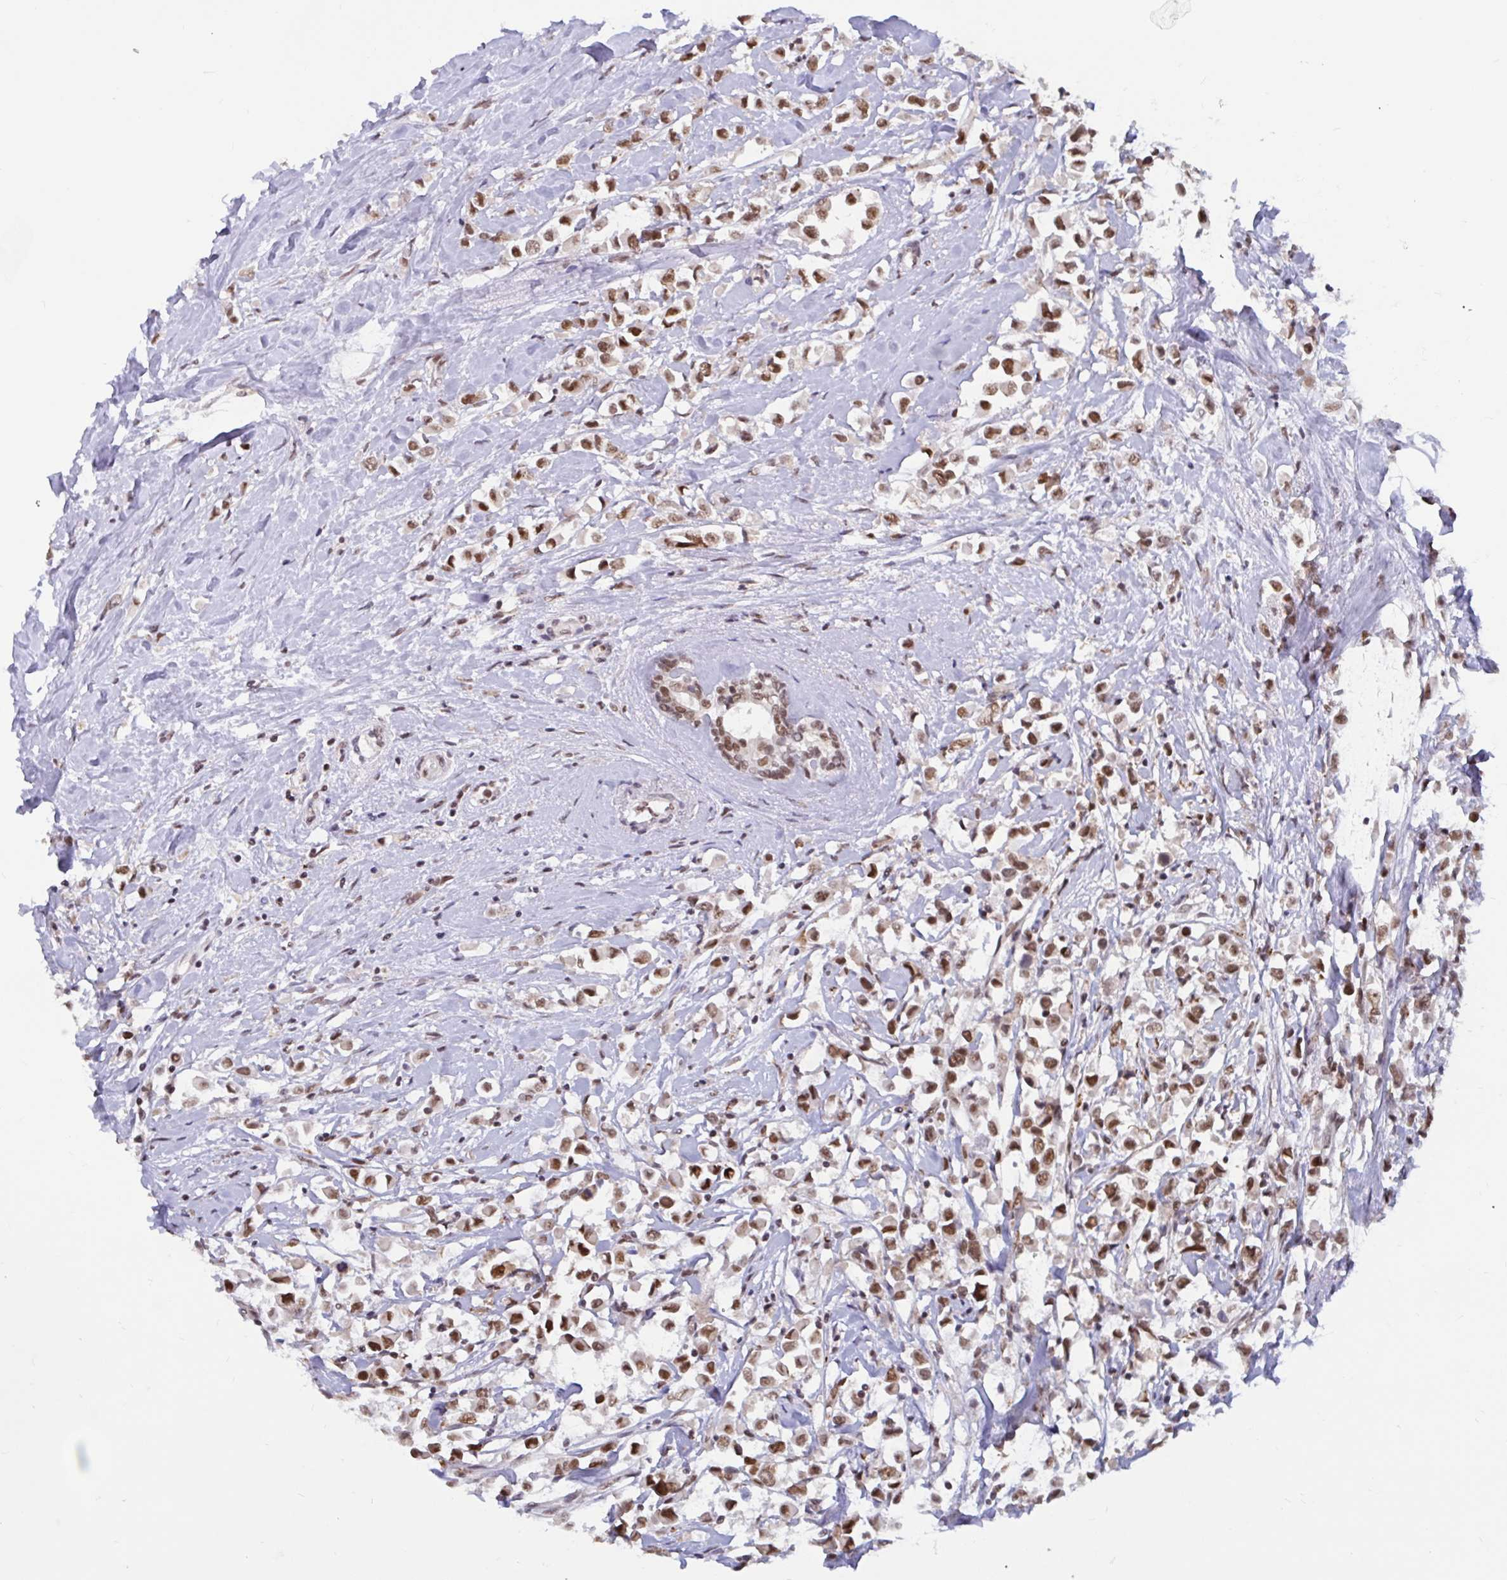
{"staining": {"intensity": "moderate", "quantity": ">75%", "location": "nuclear"}, "tissue": "breast cancer", "cell_type": "Tumor cells", "image_type": "cancer", "snomed": [{"axis": "morphology", "description": "Duct carcinoma"}, {"axis": "topography", "description": "Breast"}], "caption": "Immunohistochemistry (IHC) (DAB (3,3'-diaminobenzidine)) staining of human breast cancer (invasive ductal carcinoma) displays moderate nuclear protein staining in approximately >75% of tumor cells.", "gene": "PHF10", "patient": {"sex": "female", "age": 61}}